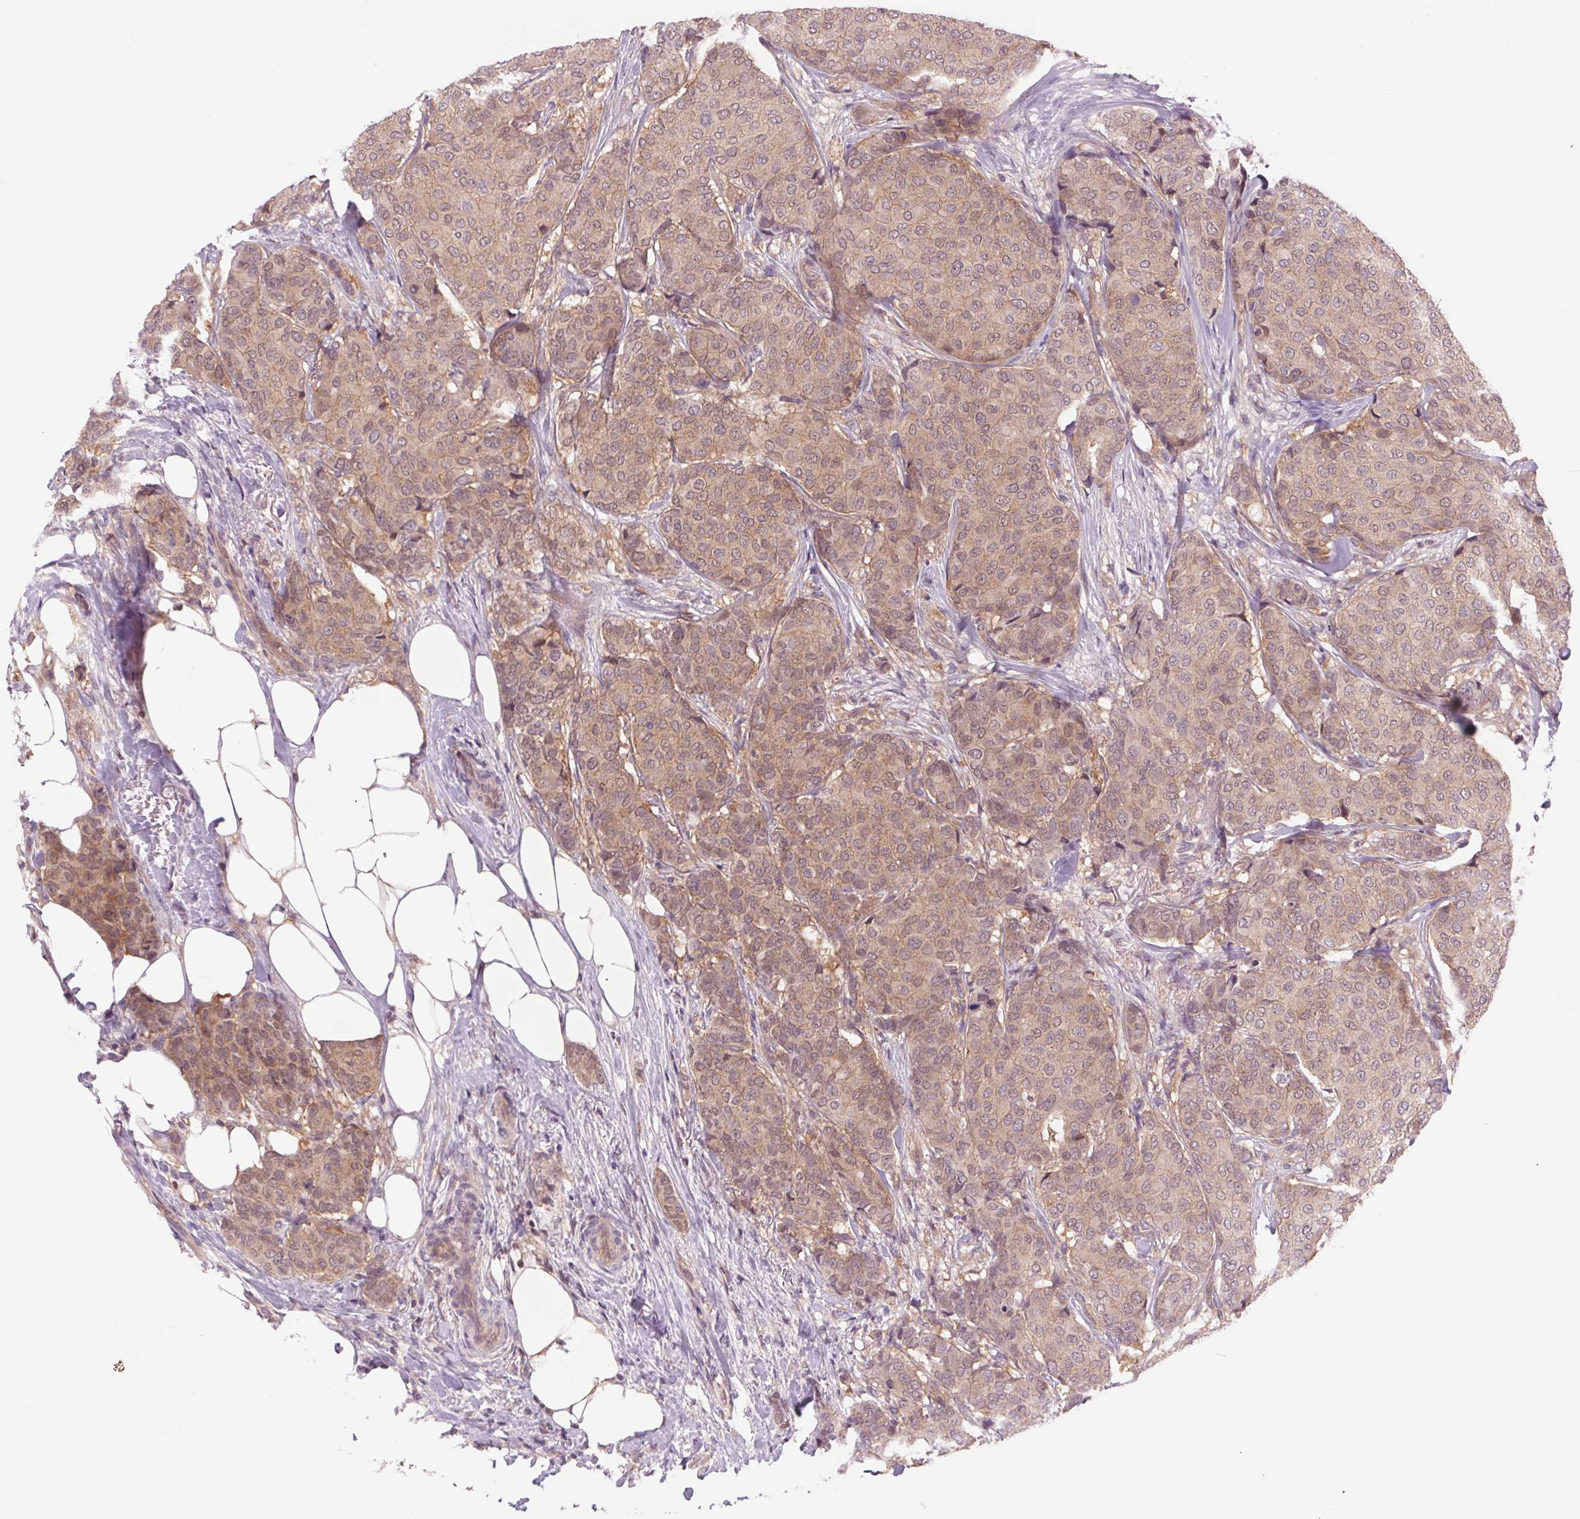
{"staining": {"intensity": "weak", "quantity": ">75%", "location": "cytoplasmic/membranous,nuclear"}, "tissue": "breast cancer", "cell_type": "Tumor cells", "image_type": "cancer", "snomed": [{"axis": "morphology", "description": "Duct carcinoma"}, {"axis": "topography", "description": "Breast"}], "caption": "A brown stain shows weak cytoplasmic/membranous and nuclear expression of a protein in breast cancer (invasive ductal carcinoma) tumor cells.", "gene": "SH3RF2", "patient": {"sex": "female", "age": 75}}